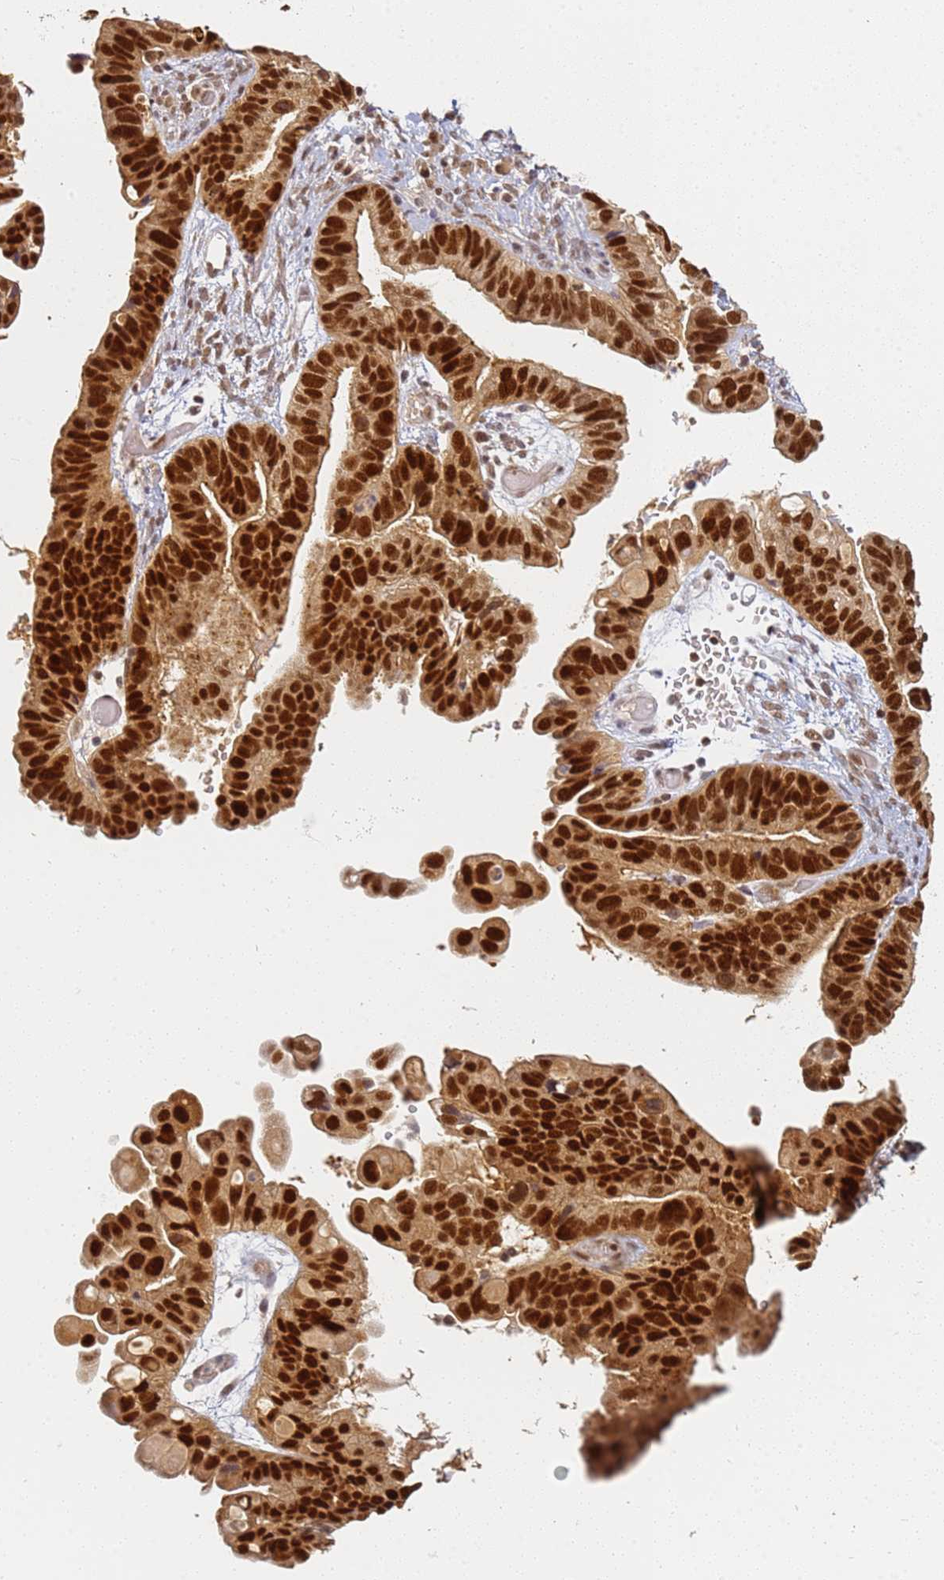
{"staining": {"intensity": "strong", "quantity": ">75%", "location": "nuclear"}, "tissue": "ovarian cancer", "cell_type": "Tumor cells", "image_type": "cancer", "snomed": [{"axis": "morphology", "description": "Cystadenocarcinoma, serous, NOS"}, {"axis": "topography", "description": "Ovary"}], "caption": "Immunohistochemical staining of human ovarian cancer (serous cystadenocarcinoma) shows strong nuclear protein expression in about >75% of tumor cells.", "gene": "HMCES", "patient": {"sex": "female", "age": 56}}